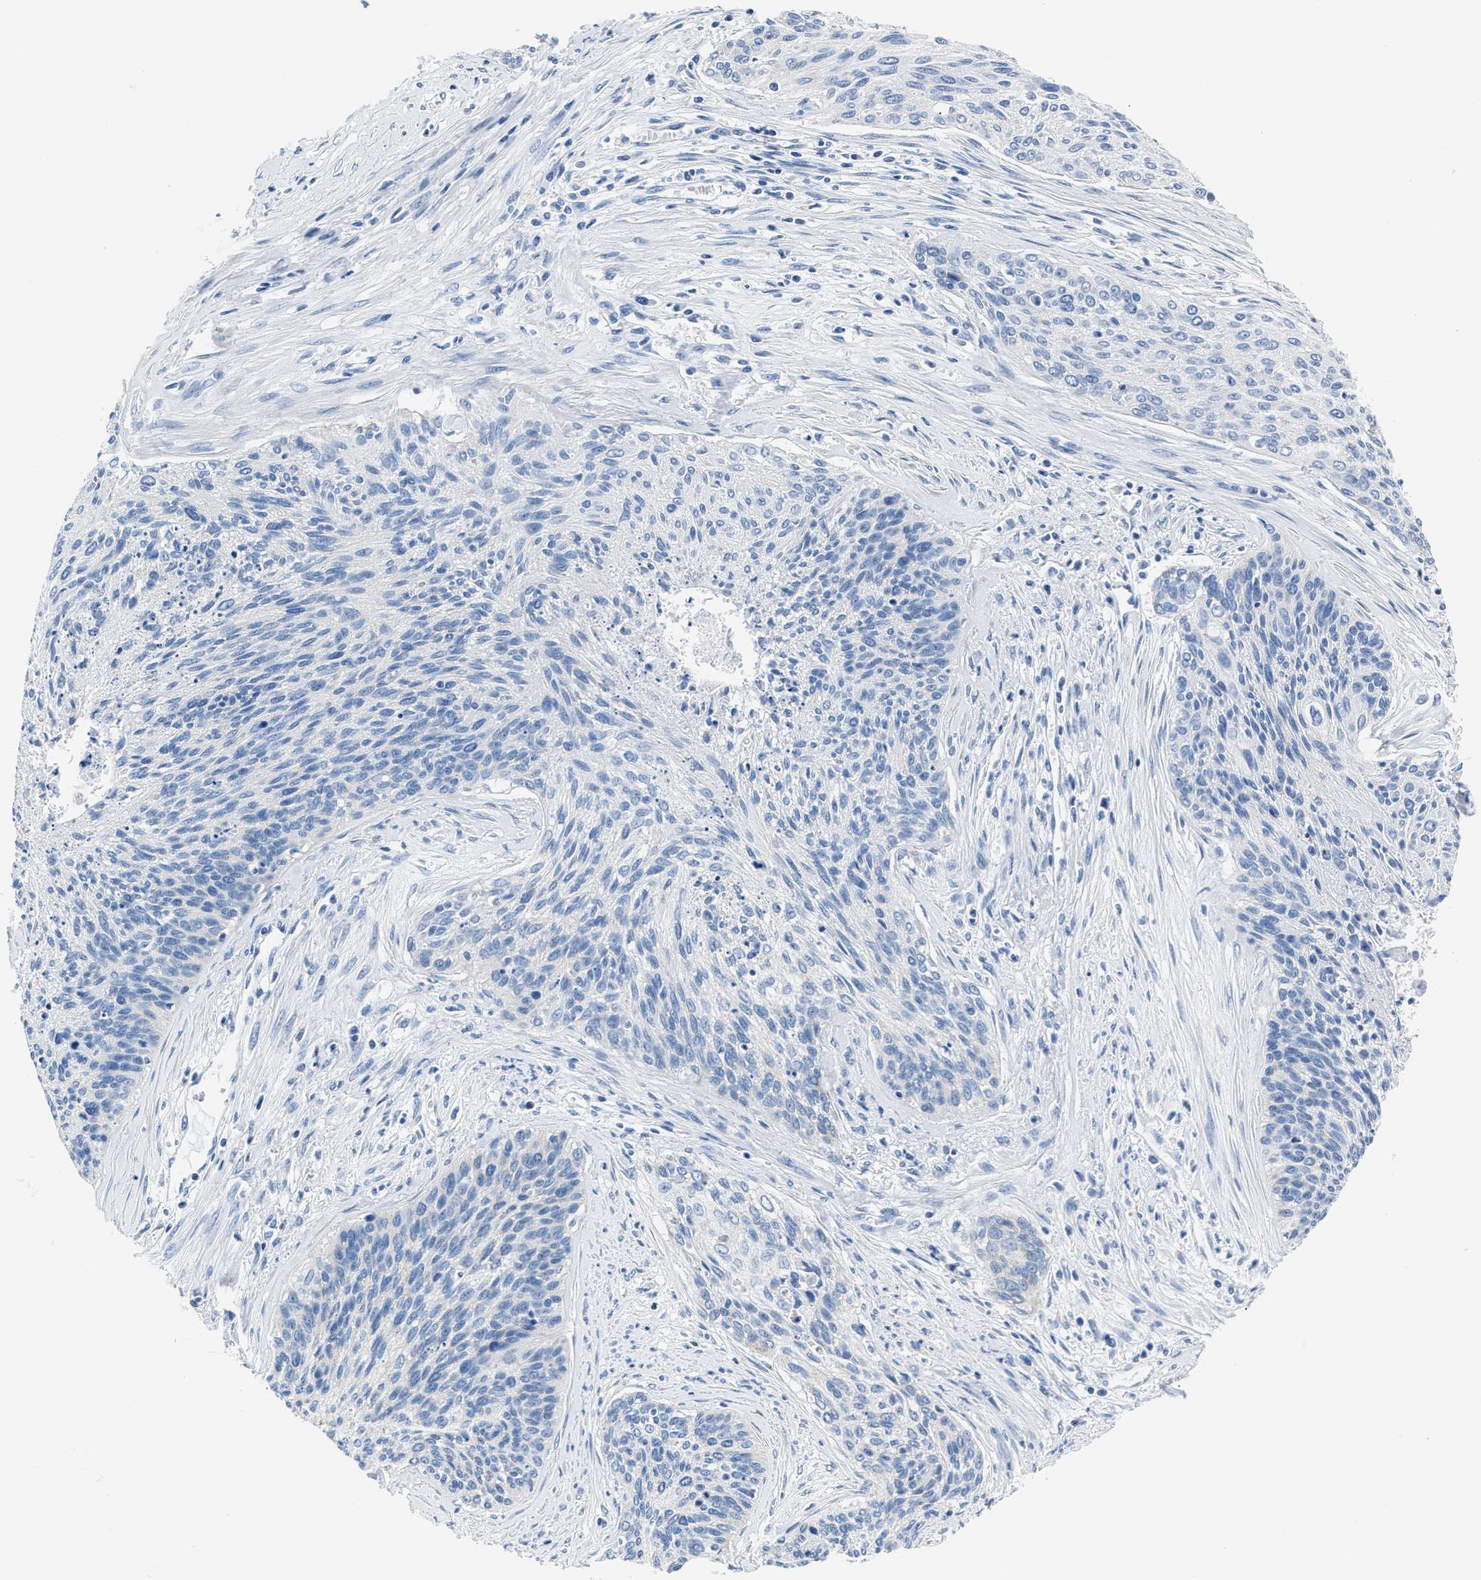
{"staining": {"intensity": "negative", "quantity": "none", "location": "none"}, "tissue": "cervical cancer", "cell_type": "Tumor cells", "image_type": "cancer", "snomed": [{"axis": "morphology", "description": "Squamous cell carcinoma, NOS"}, {"axis": "topography", "description": "Cervix"}], "caption": "Tumor cells are negative for brown protein staining in cervical cancer.", "gene": "AMACR", "patient": {"sex": "female", "age": 55}}